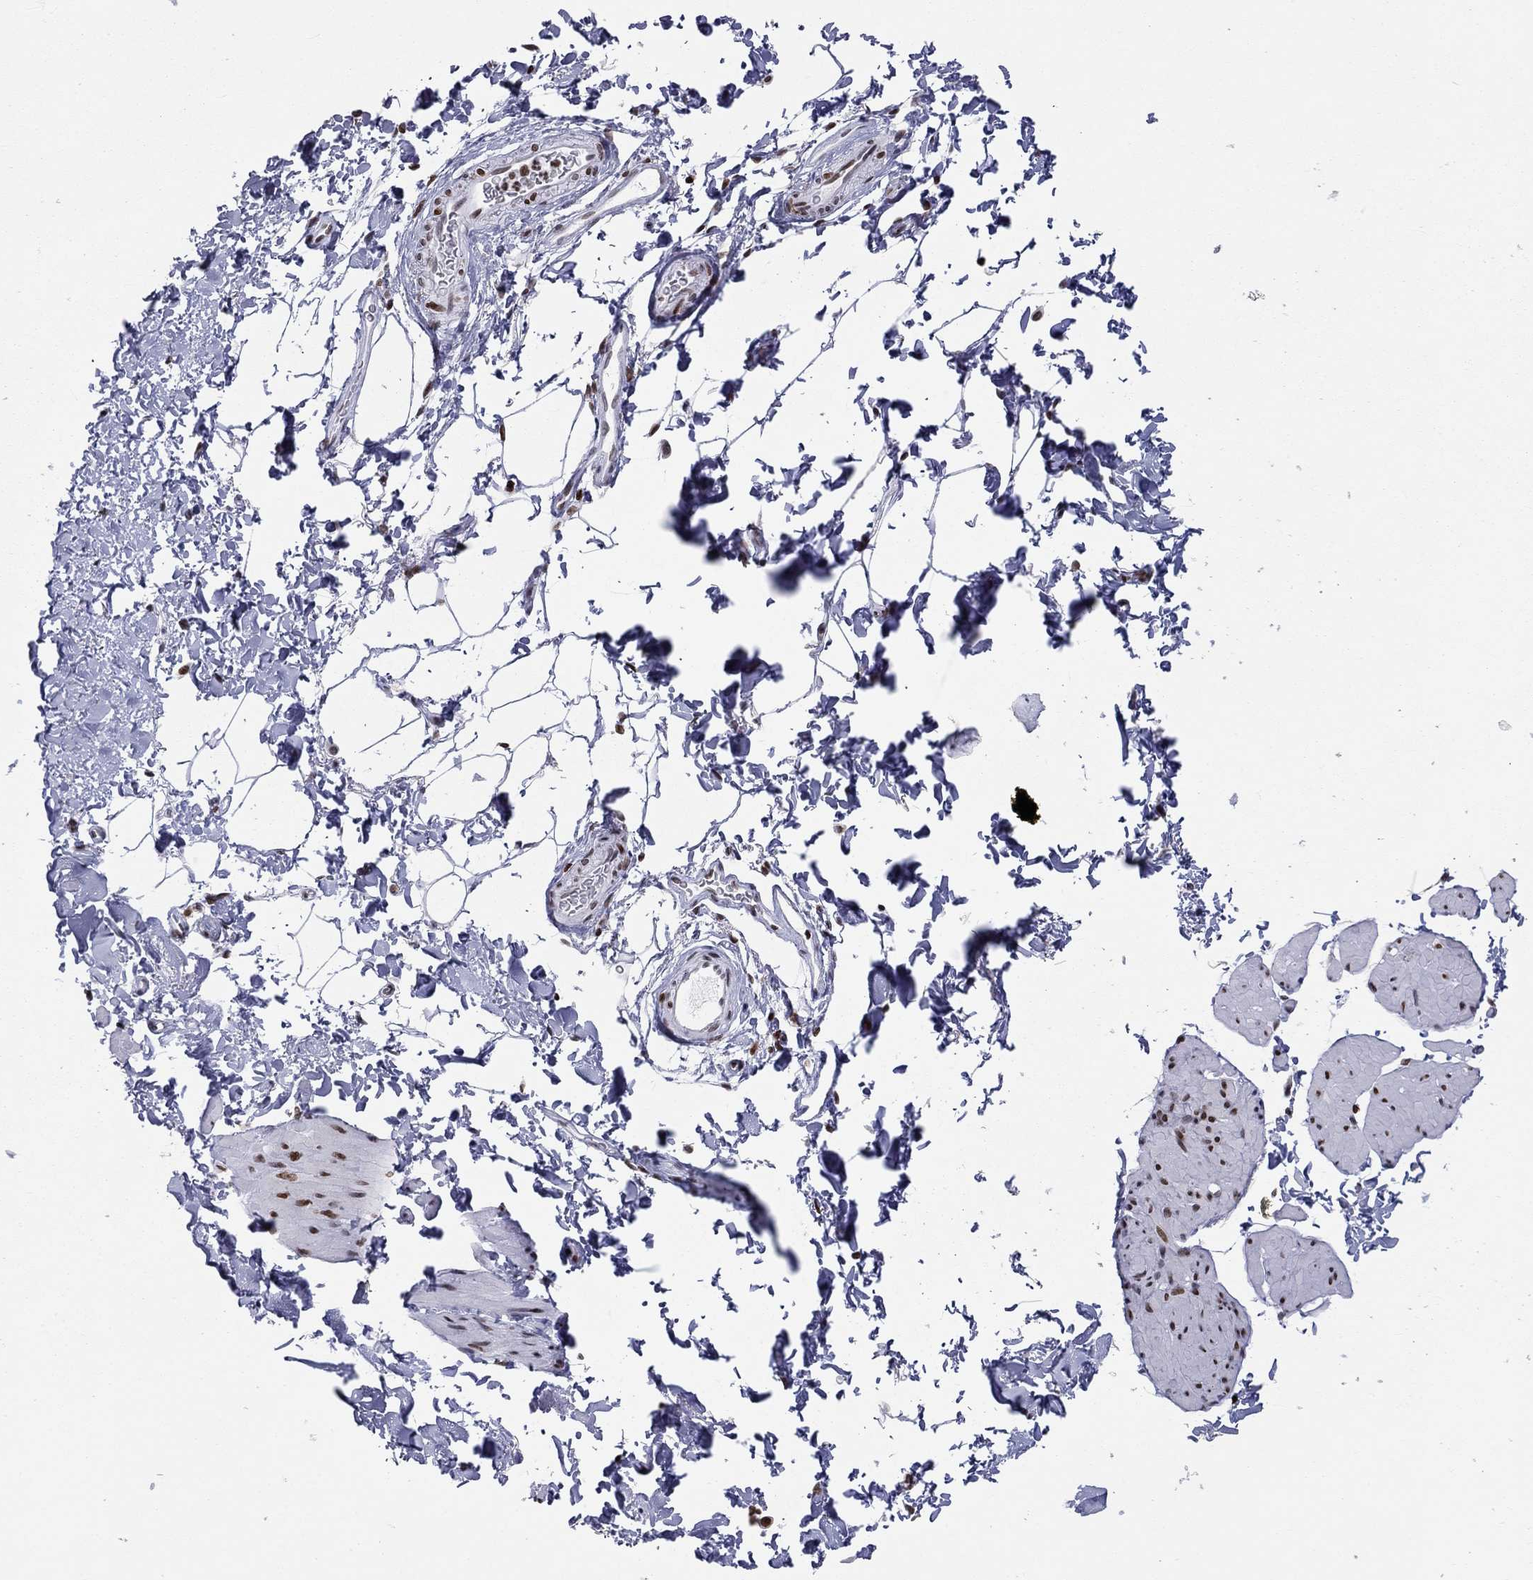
{"staining": {"intensity": "moderate", "quantity": ">75%", "location": "nuclear"}, "tissue": "smooth muscle", "cell_type": "Smooth muscle cells", "image_type": "normal", "snomed": [{"axis": "morphology", "description": "Normal tissue, NOS"}, {"axis": "topography", "description": "Adipose tissue"}, {"axis": "topography", "description": "Smooth muscle"}, {"axis": "topography", "description": "Peripheral nerve tissue"}], "caption": "The photomicrograph shows a brown stain indicating the presence of a protein in the nuclear of smooth muscle cells in smooth muscle. The staining was performed using DAB (3,3'-diaminobenzidine) to visualize the protein expression in brown, while the nuclei were stained in blue with hematoxylin (Magnification: 20x).", "gene": "H2AX", "patient": {"sex": "male", "age": 83}}